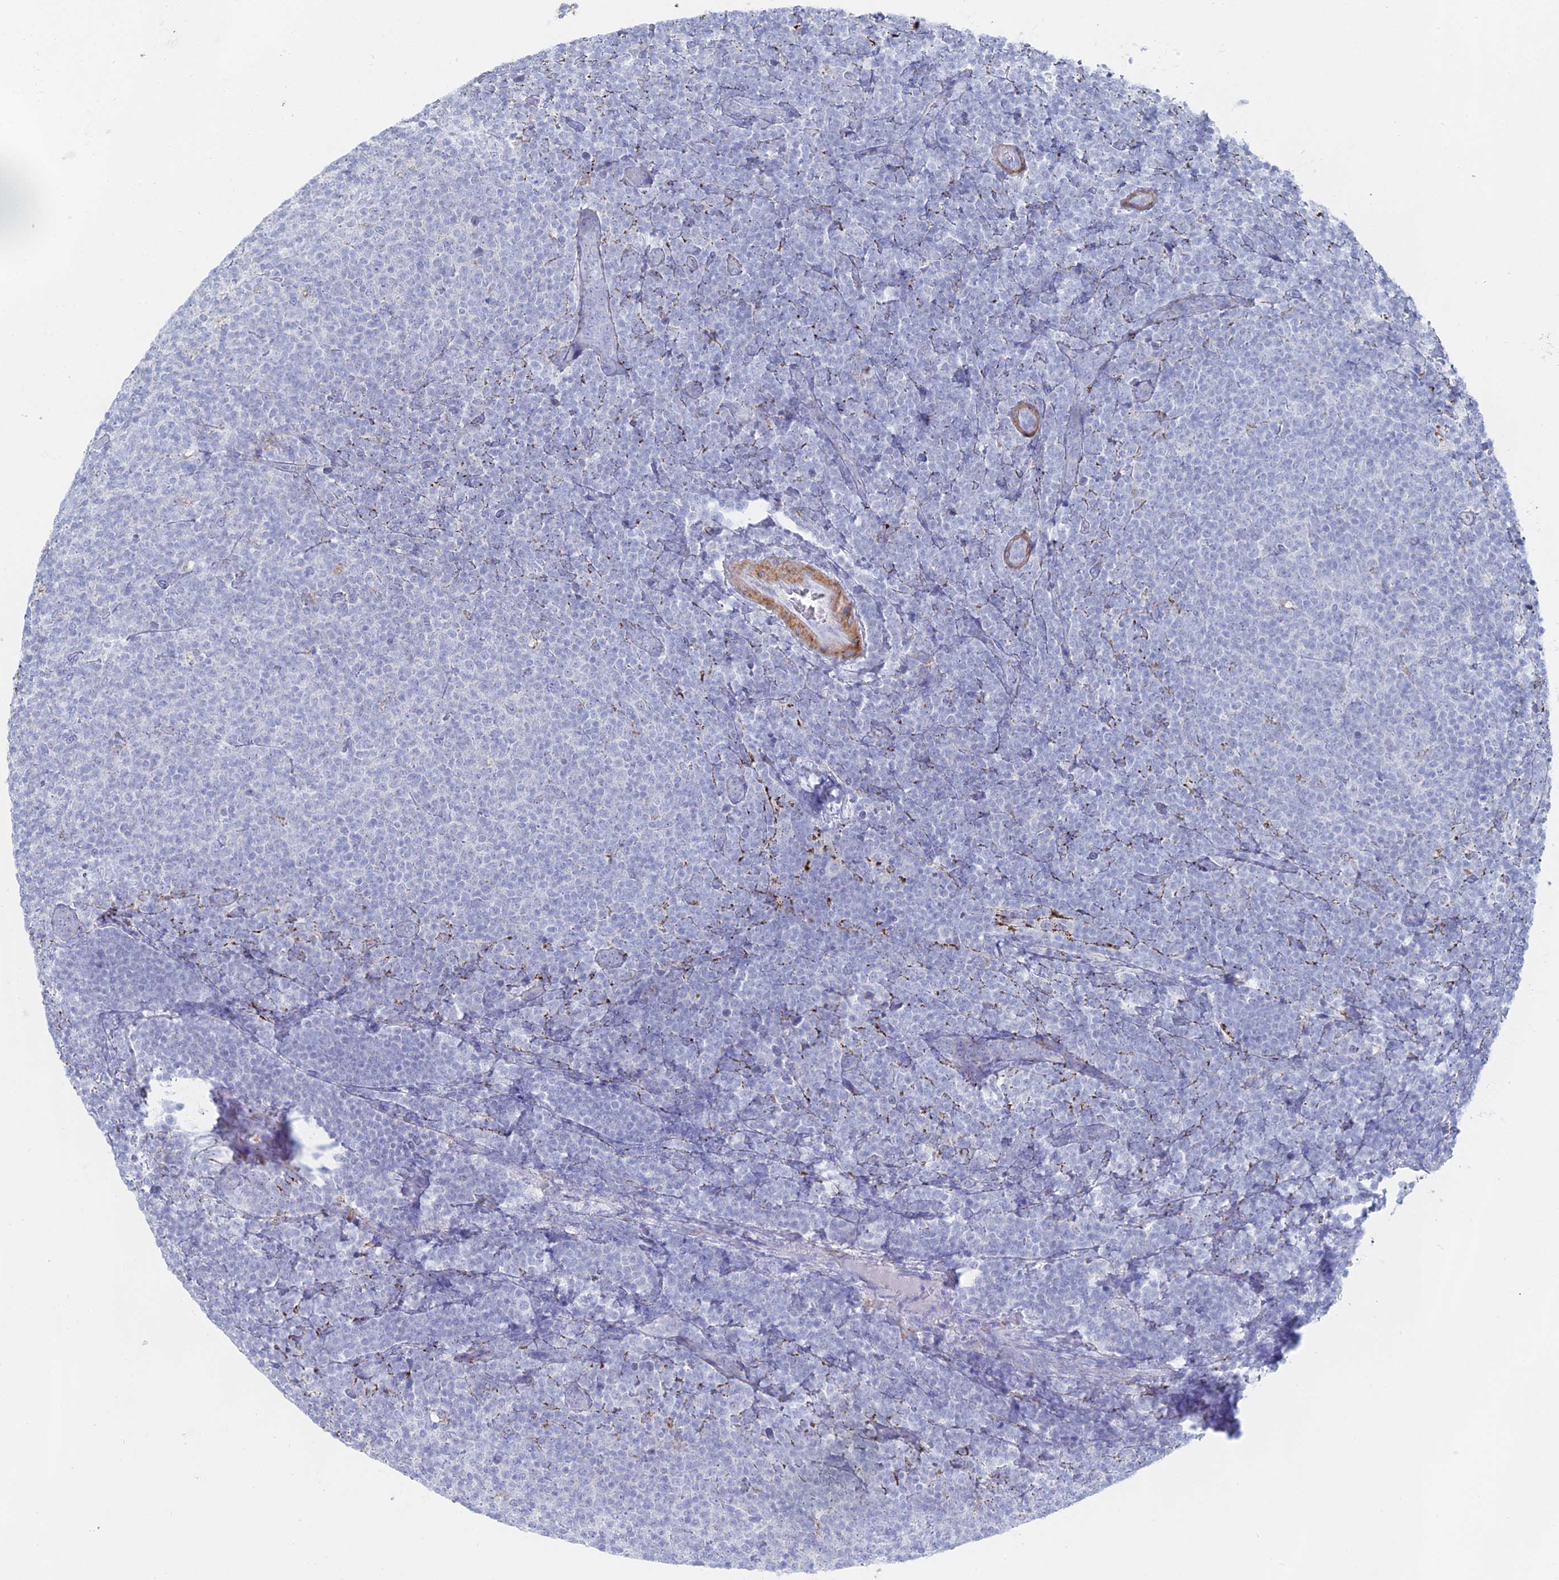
{"staining": {"intensity": "negative", "quantity": "none", "location": "none"}, "tissue": "lymphoma", "cell_type": "Tumor cells", "image_type": "cancer", "snomed": [{"axis": "morphology", "description": "Malignant lymphoma, non-Hodgkin's type, Low grade"}, {"axis": "topography", "description": "Lymph node"}], "caption": "IHC of malignant lymphoma, non-Hodgkin's type (low-grade) demonstrates no staining in tumor cells.", "gene": "DHX34", "patient": {"sex": "male", "age": 66}}